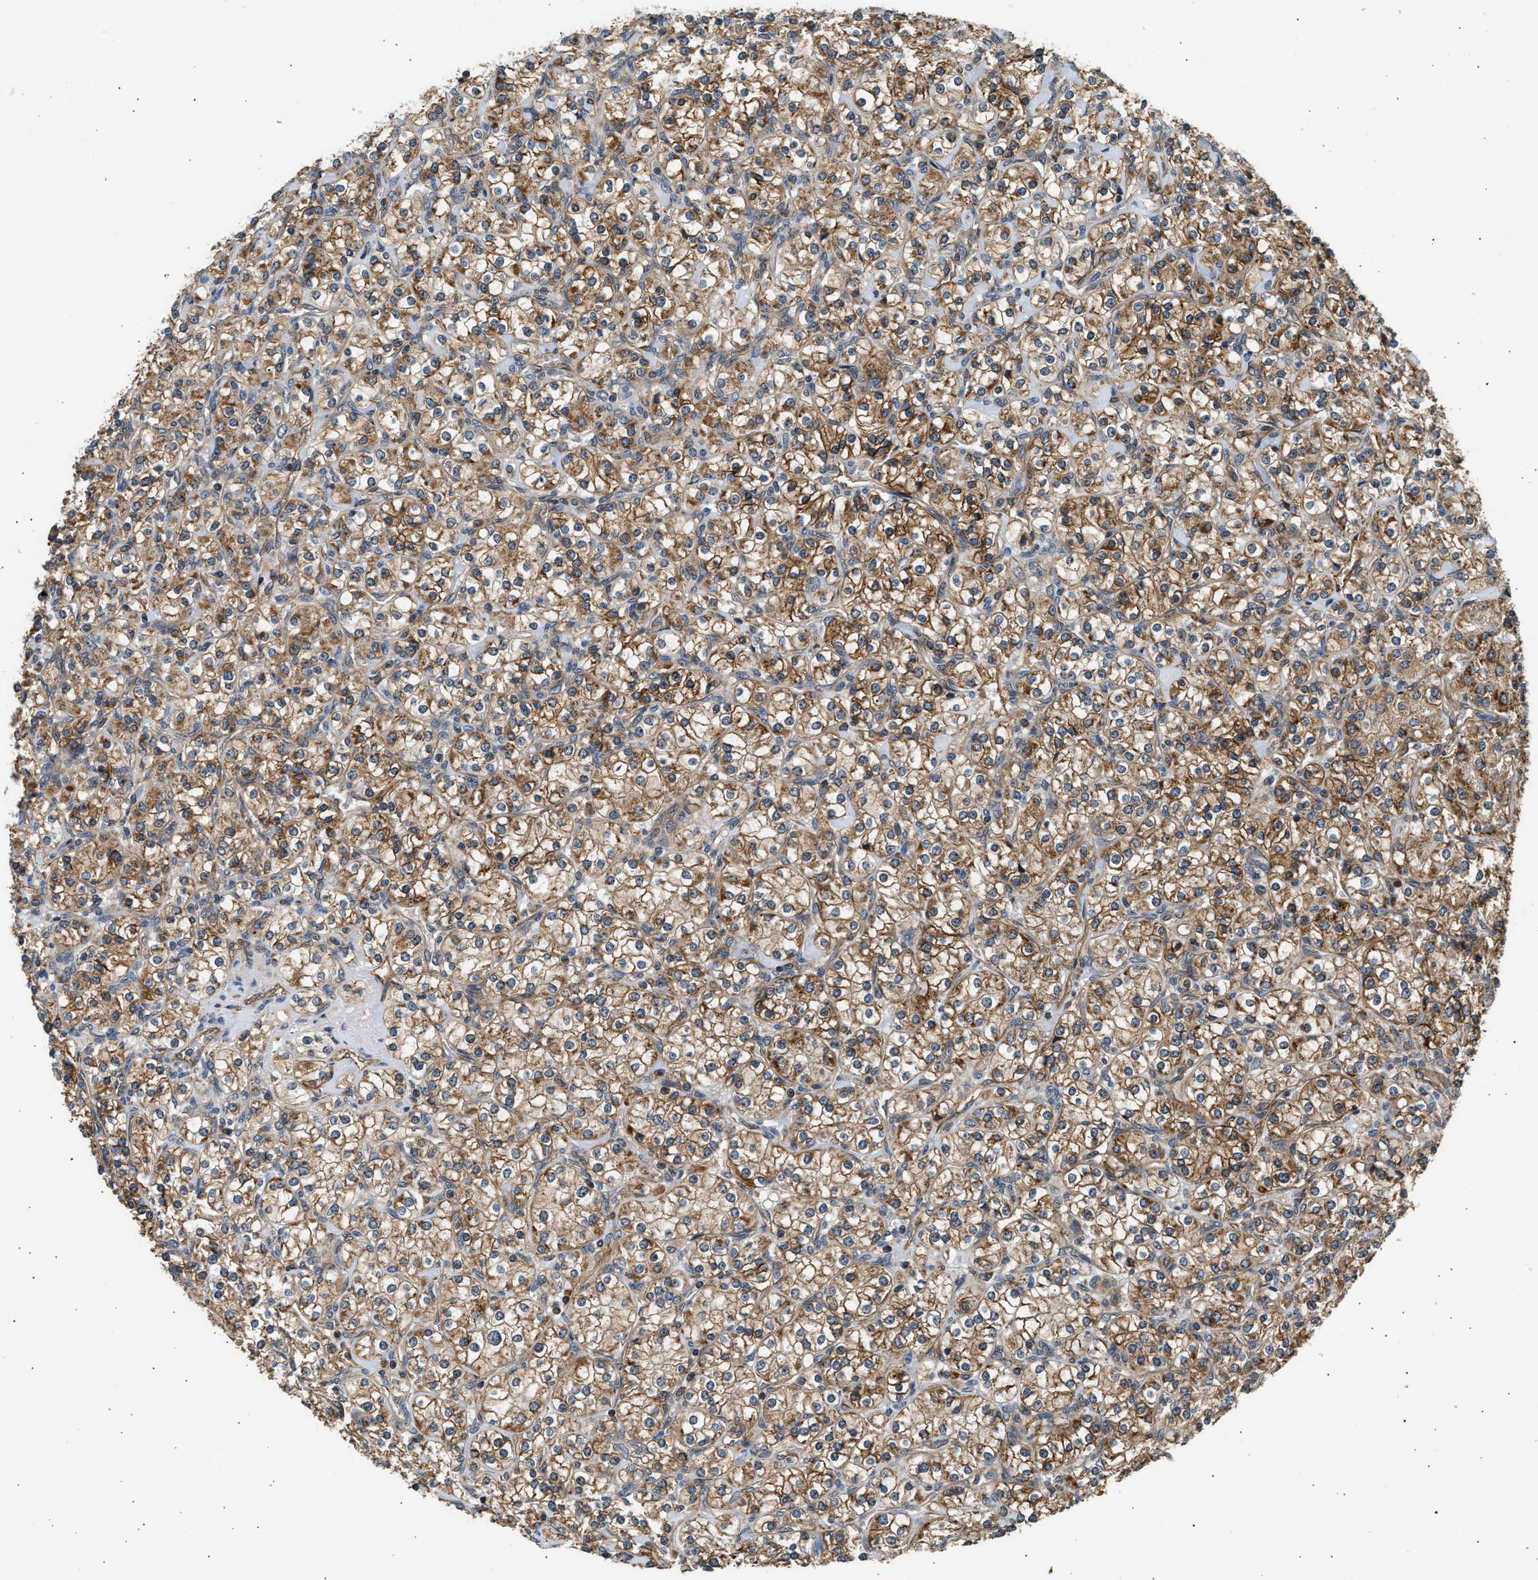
{"staining": {"intensity": "moderate", "quantity": ">75%", "location": "cytoplasmic/membranous"}, "tissue": "renal cancer", "cell_type": "Tumor cells", "image_type": "cancer", "snomed": [{"axis": "morphology", "description": "Adenocarcinoma, NOS"}, {"axis": "topography", "description": "Kidney"}], "caption": "IHC image of neoplastic tissue: human renal cancer stained using immunohistochemistry reveals medium levels of moderate protein expression localized specifically in the cytoplasmic/membranous of tumor cells, appearing as a cytoplasmic/membranous brown color.", "gene": "DUSP14", "patient": {"sex": "male", "age": 77}}